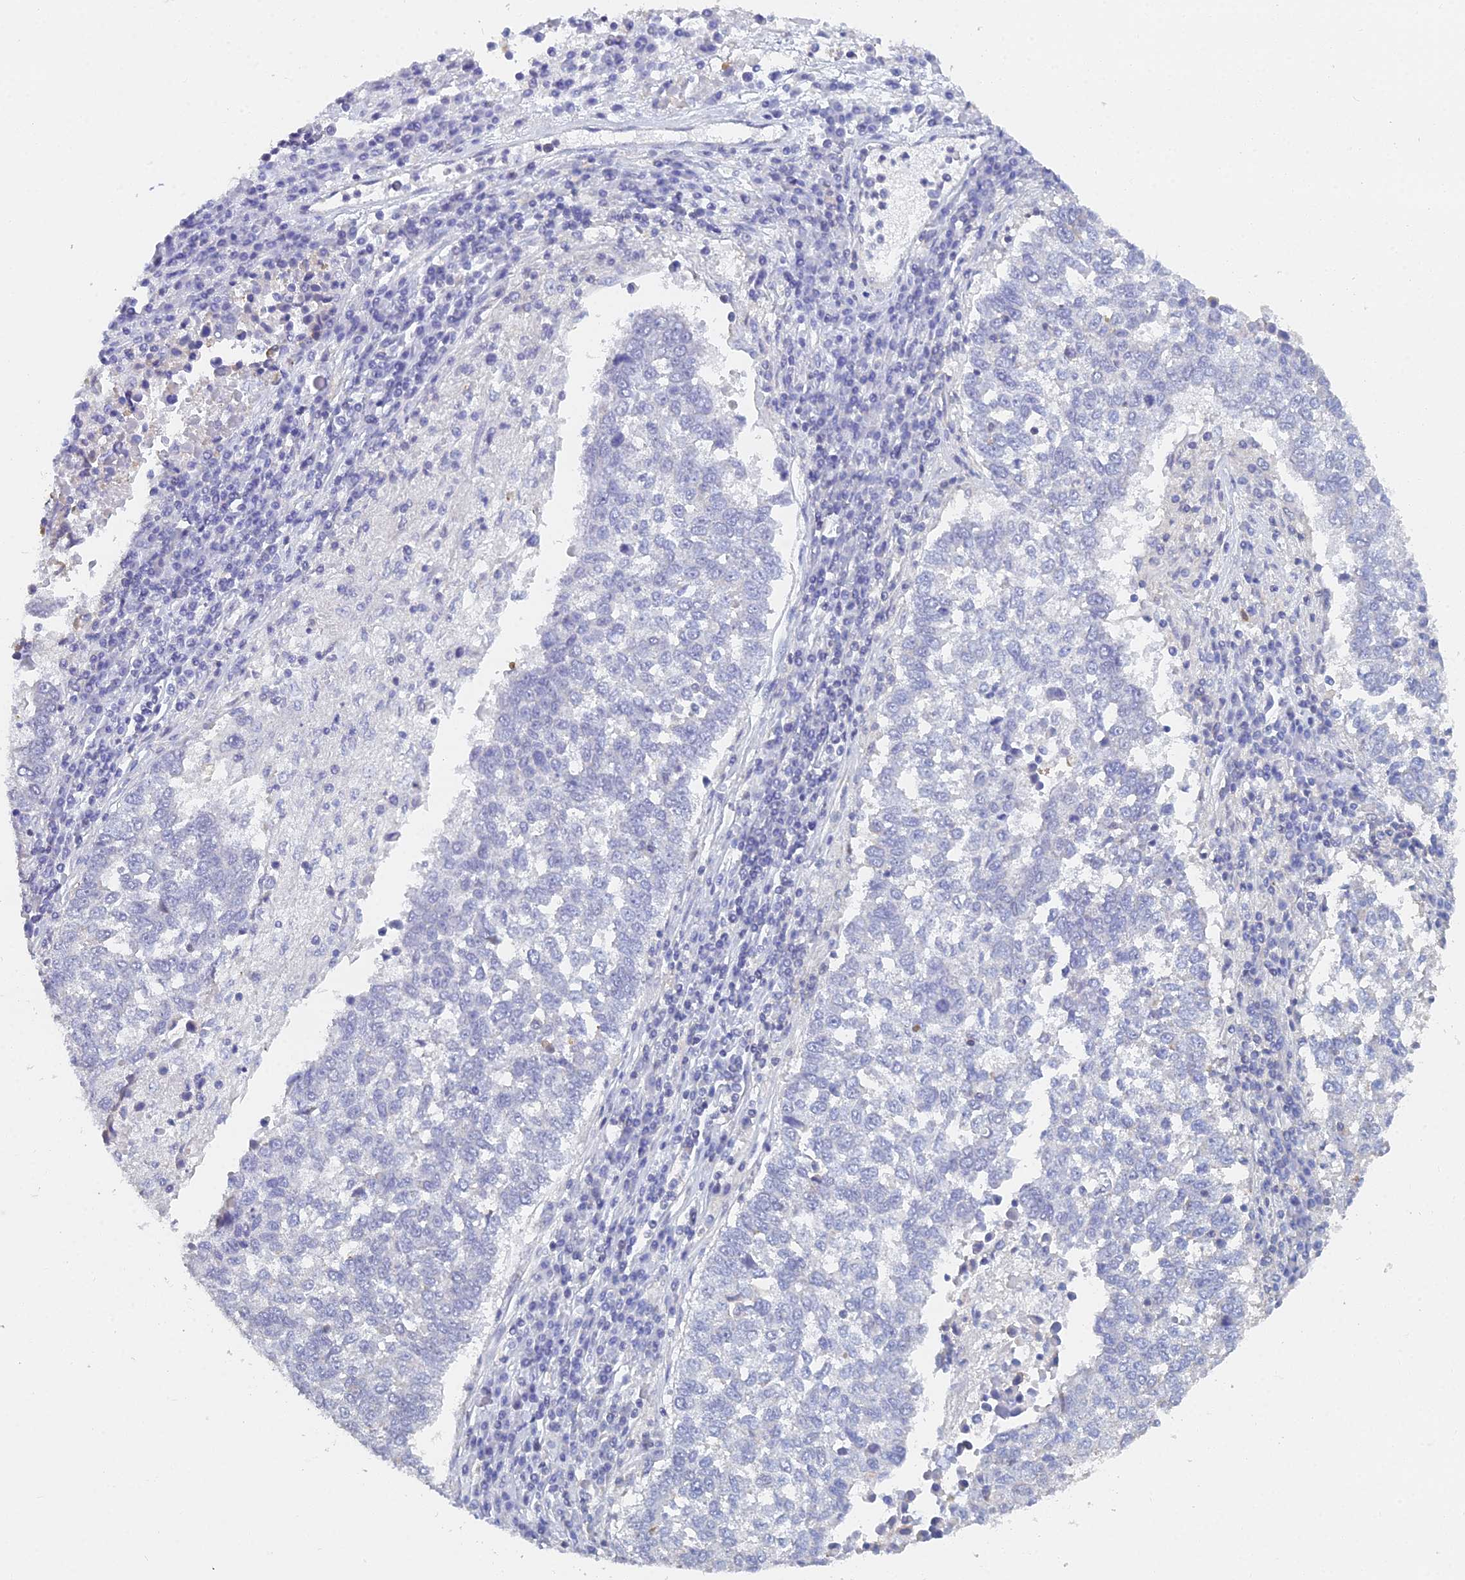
{"staining": {"intensity": "negative", "quantity": "none", "location": "none"}, "tissue": "lung cancer", "cell_type": "Tumor cells", "image_type": "cancer", "snomed": [{"axis": "morphology", "description": "Squamous cell carcinoma, NOS"}, {"axis": "topography", "description": "Lung"}], "caption": "This is a histopathology image of immunohistochemistry staining of lung cancer, which shows no expression in tumor cells.", "gene": "MCM2", "patient": {"sex": "male", "age": 73}}